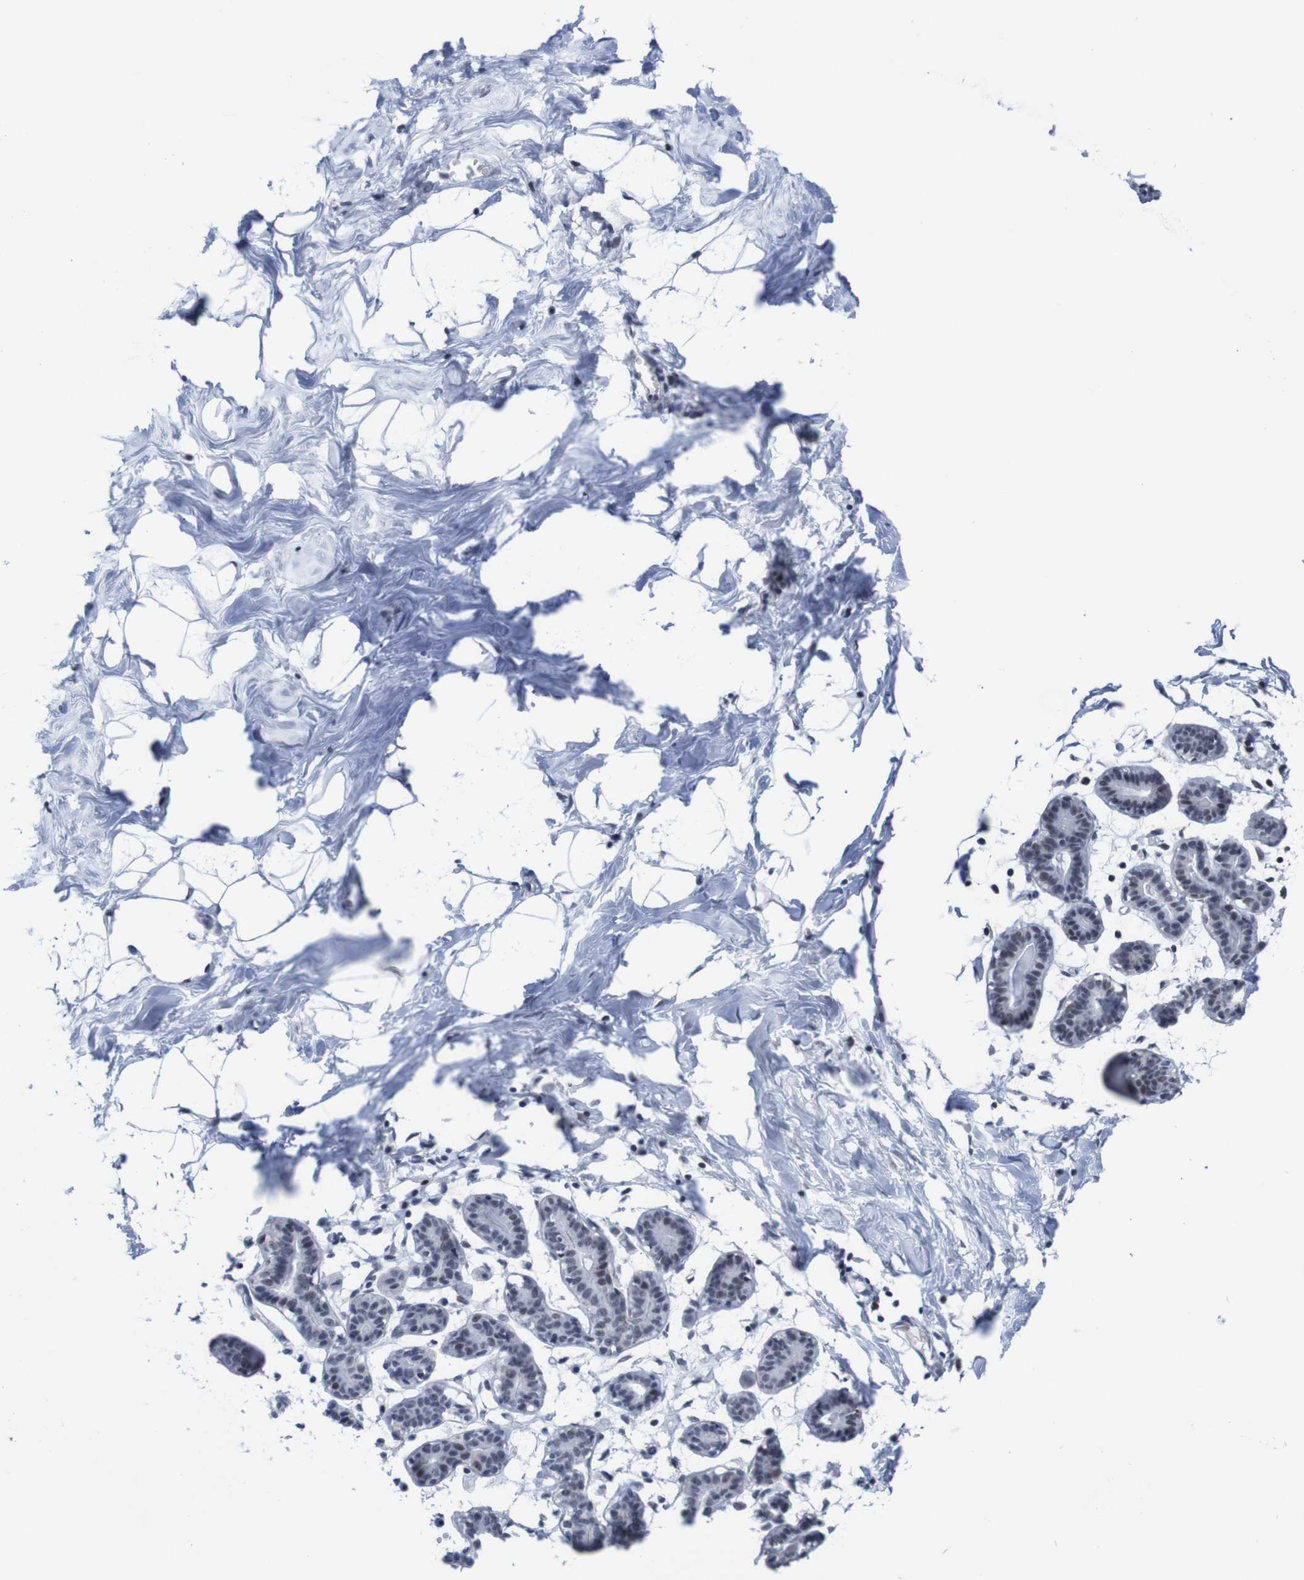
{"staining": {"intensity": "negative", "quantity": "none", "location": "none"}, "tissue": "breast", "cell_type": "Adipocytes", "image_type": "normal", "snomed": [{"axis": "morphology", "description": "Normal tissue, NOS"}, {"axis": "topography", "description": "Breast"}], "caption": "Adipocytes show no significant protein positivity in unremarkable breast. (Stains: DAB (3,3'-diaminobenzidine) immunohistochemistry (IHC) with hematoxylin counter stain, Microscopy: brightfield microscopy at high magnification).", "gene": "CDC5L", "patient": {"sex": "female", "age": 27}}